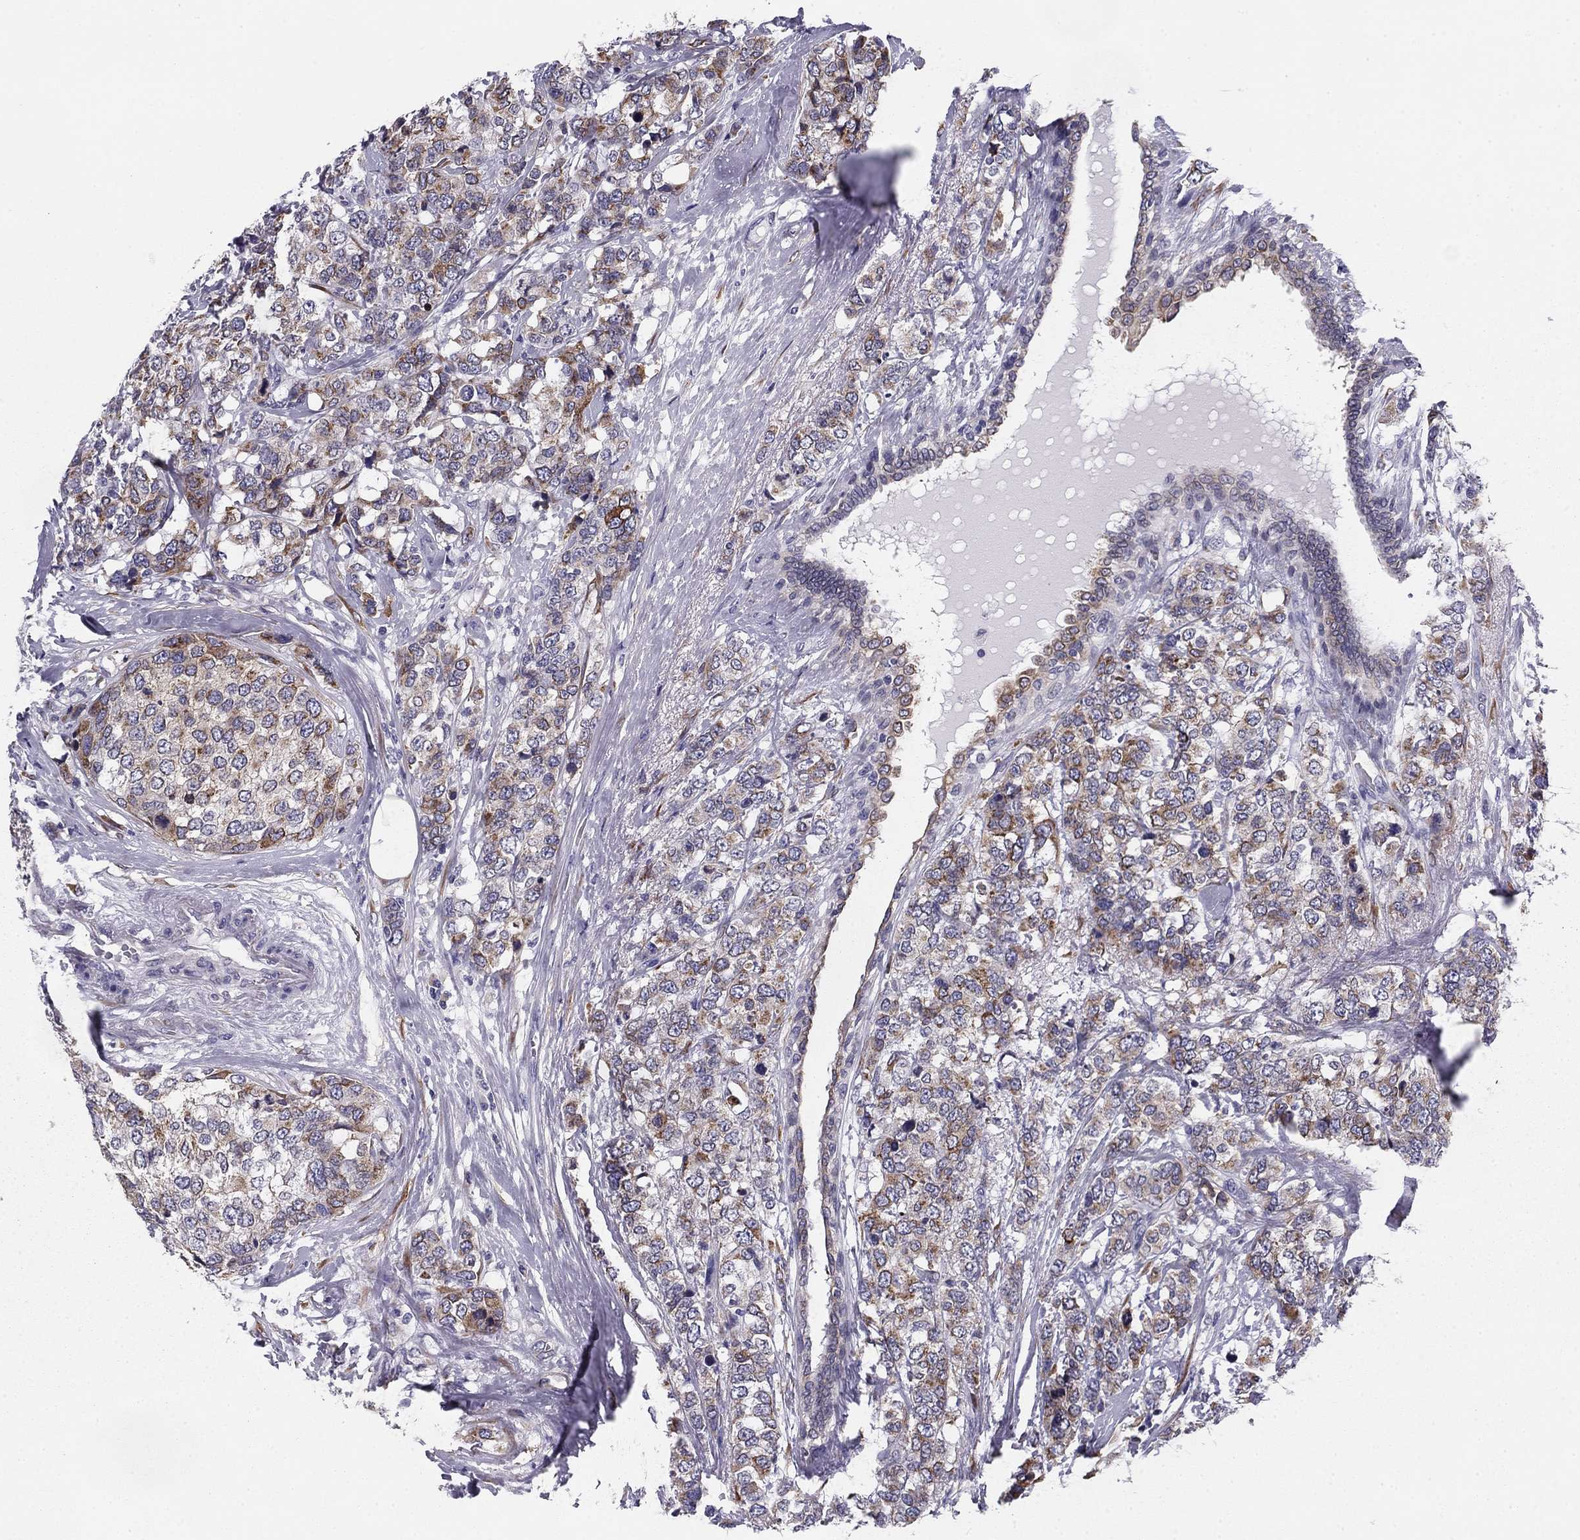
{"staining": {"intensity": "moderate", "quantity": "25%-75%", "location": "cytoplasmic/membranous"}, "tissue": "breast cancer", "cell_type": "Tumor cells", "image_type": "cancer", "snomed": [{"axis": "morphology", "description": "Lobular carcinoma"}, {"axis": "topography", "description": "Breast"}], "caption": "Moderate cytoplasmic/membranous expression for a protein is identified in about 25%-75% of tumor cells of breast cancer (lobular carcinoma) using immunohistochemistry (IHC).", "gene": "TMED3", "patient": {"sex": "female", "age": 59}}